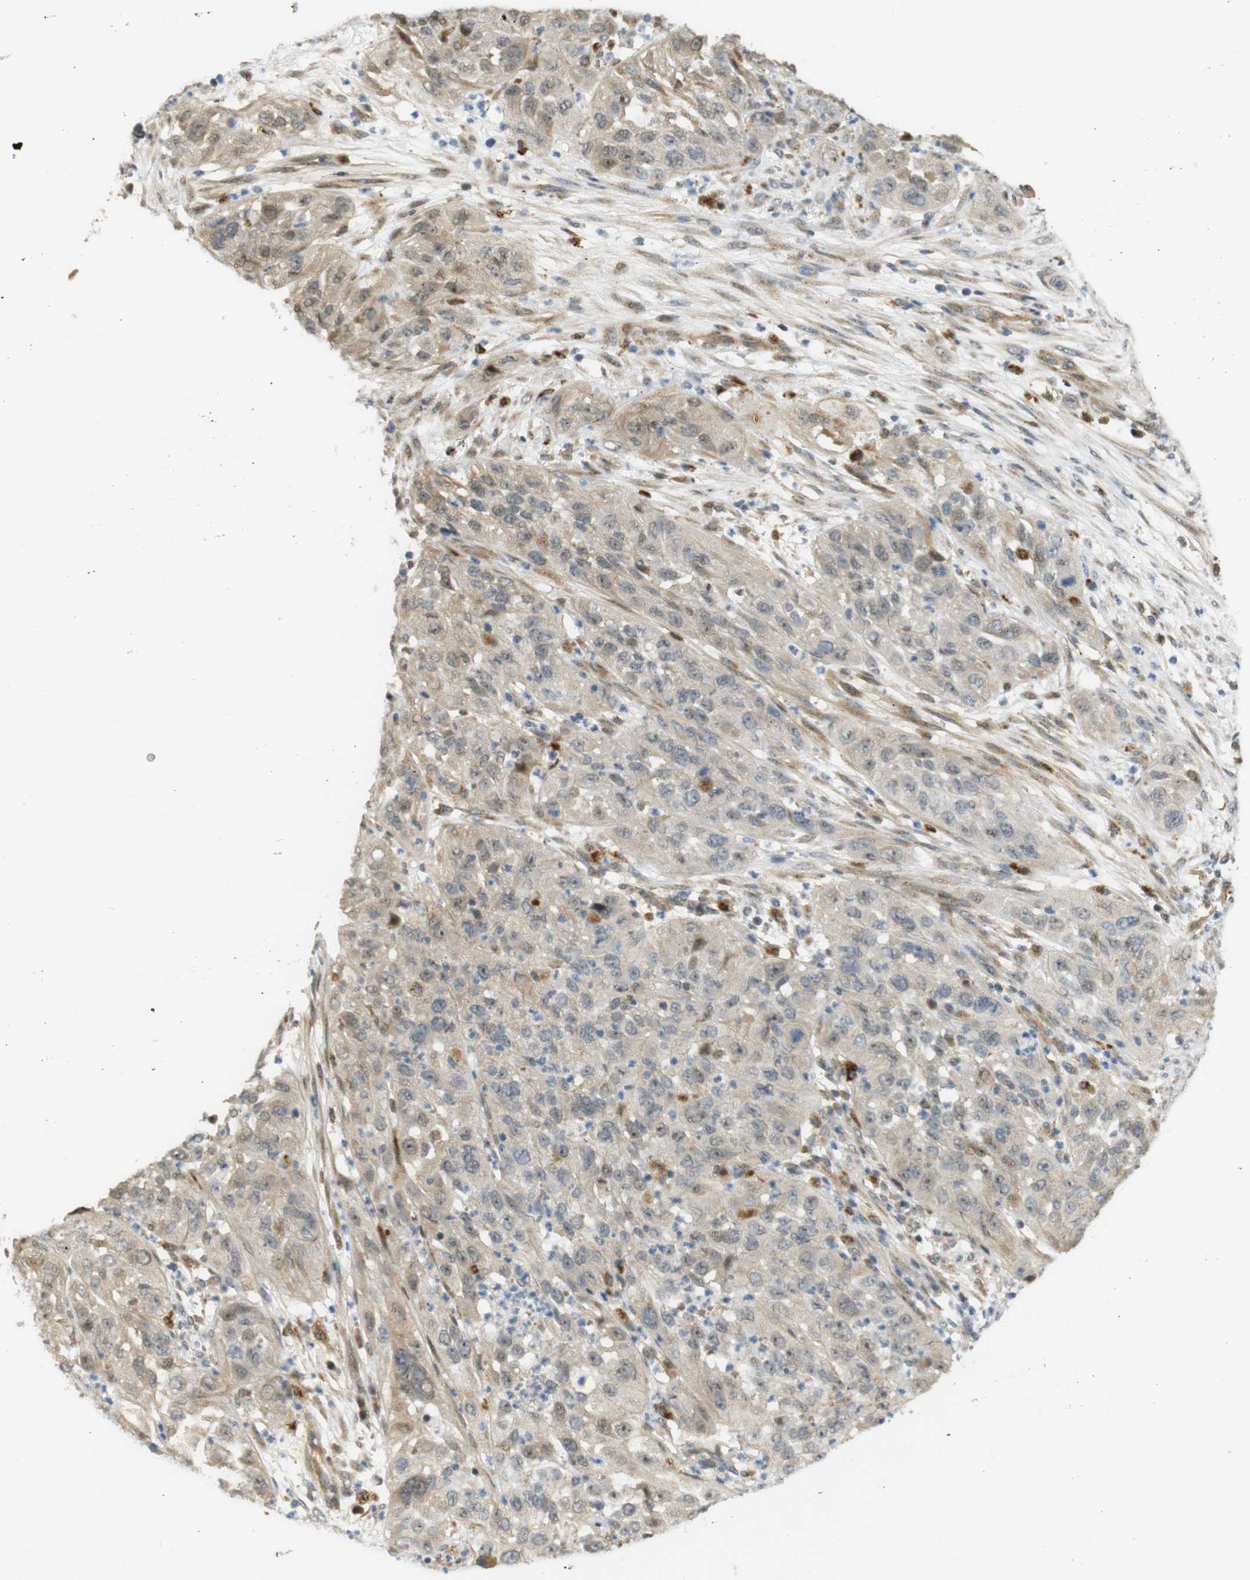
{"staining": {"intensity": "weak", "quantity": ">75%", "location": "cytoplasmic/membranous"}, "tissue": "cervical cancer", "cell_type": "Tumor cells", "image_type": "cancer", "snomed": [{"axis": "morphology", "description": "Squamous cell carcinoma, NOS"}, {"axis": "topography", "description": "Cervix"}], "caption": "Protein expression analysis of squamous cell carcinoma (cervical) displays weak cytoplasmic/membranous positivity in about >75% of tumor cells.", "gene": "TSPAN9", "patient": {"sex": "female", "age": 32}}